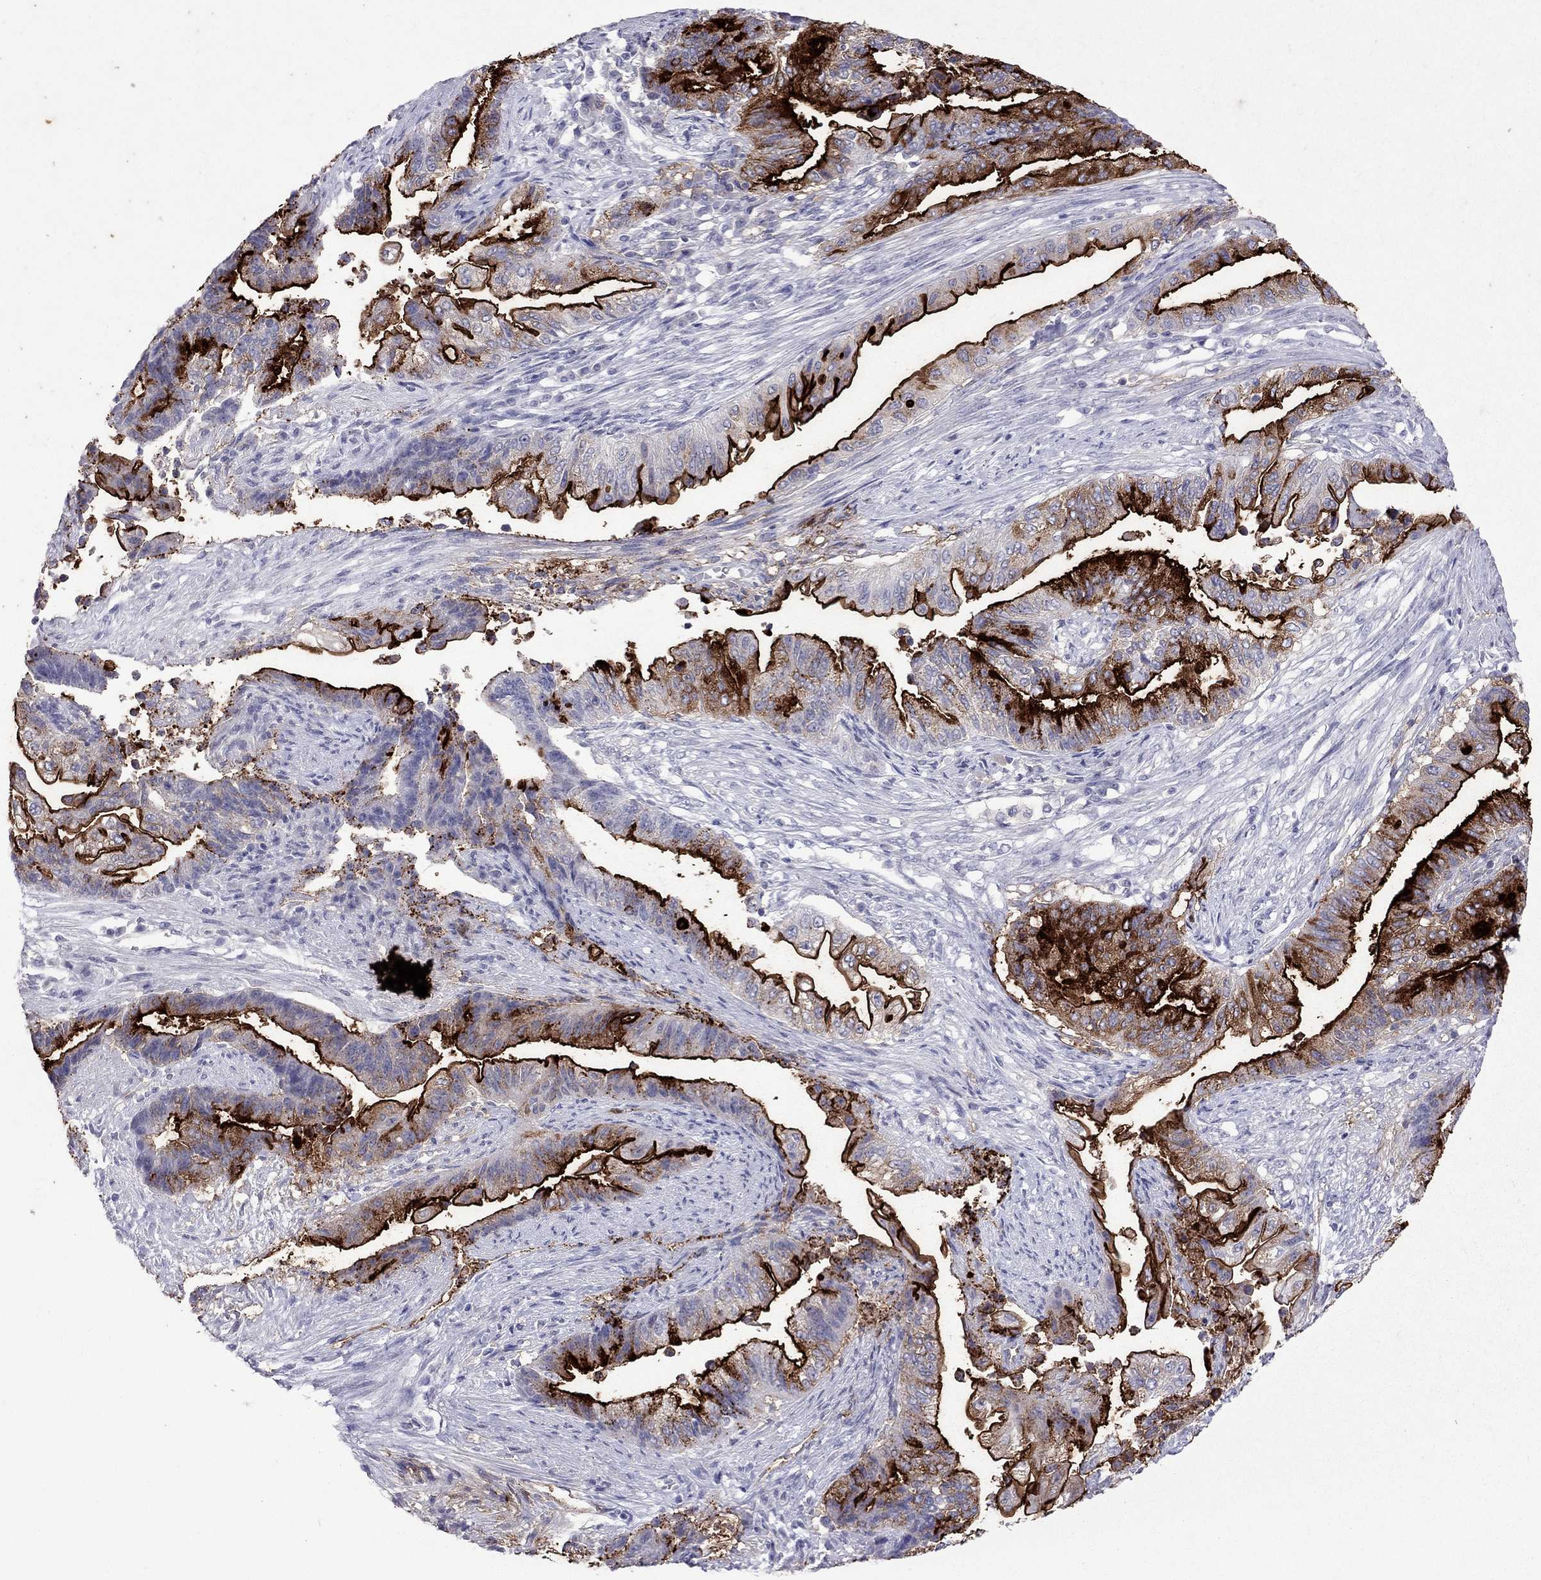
{"staining": {"intensity": "strong", "quantity": "25%-75%", "location": "cytoplasmic/membranous"}, "tissue": "endometrial cancer", "cell_type": "Tumor cells", "image_type": "cancer", "snomed": [{"axis": "morphology", "description": "Adenocarcinoma, NOS"}, {"axis": "topography", "description": "Uterus"}, {"axis": "topography", "description": "Endometrium"}], "caption": "Immunohistochemical staining of human endometrial adenocarcinoma demonstrates strong cytoplasmic/membranous protein positivity in approximately 25%-75% of tumor cells.", "gene": "MUC16", "patient": {"sex": "female", "age": 54}}